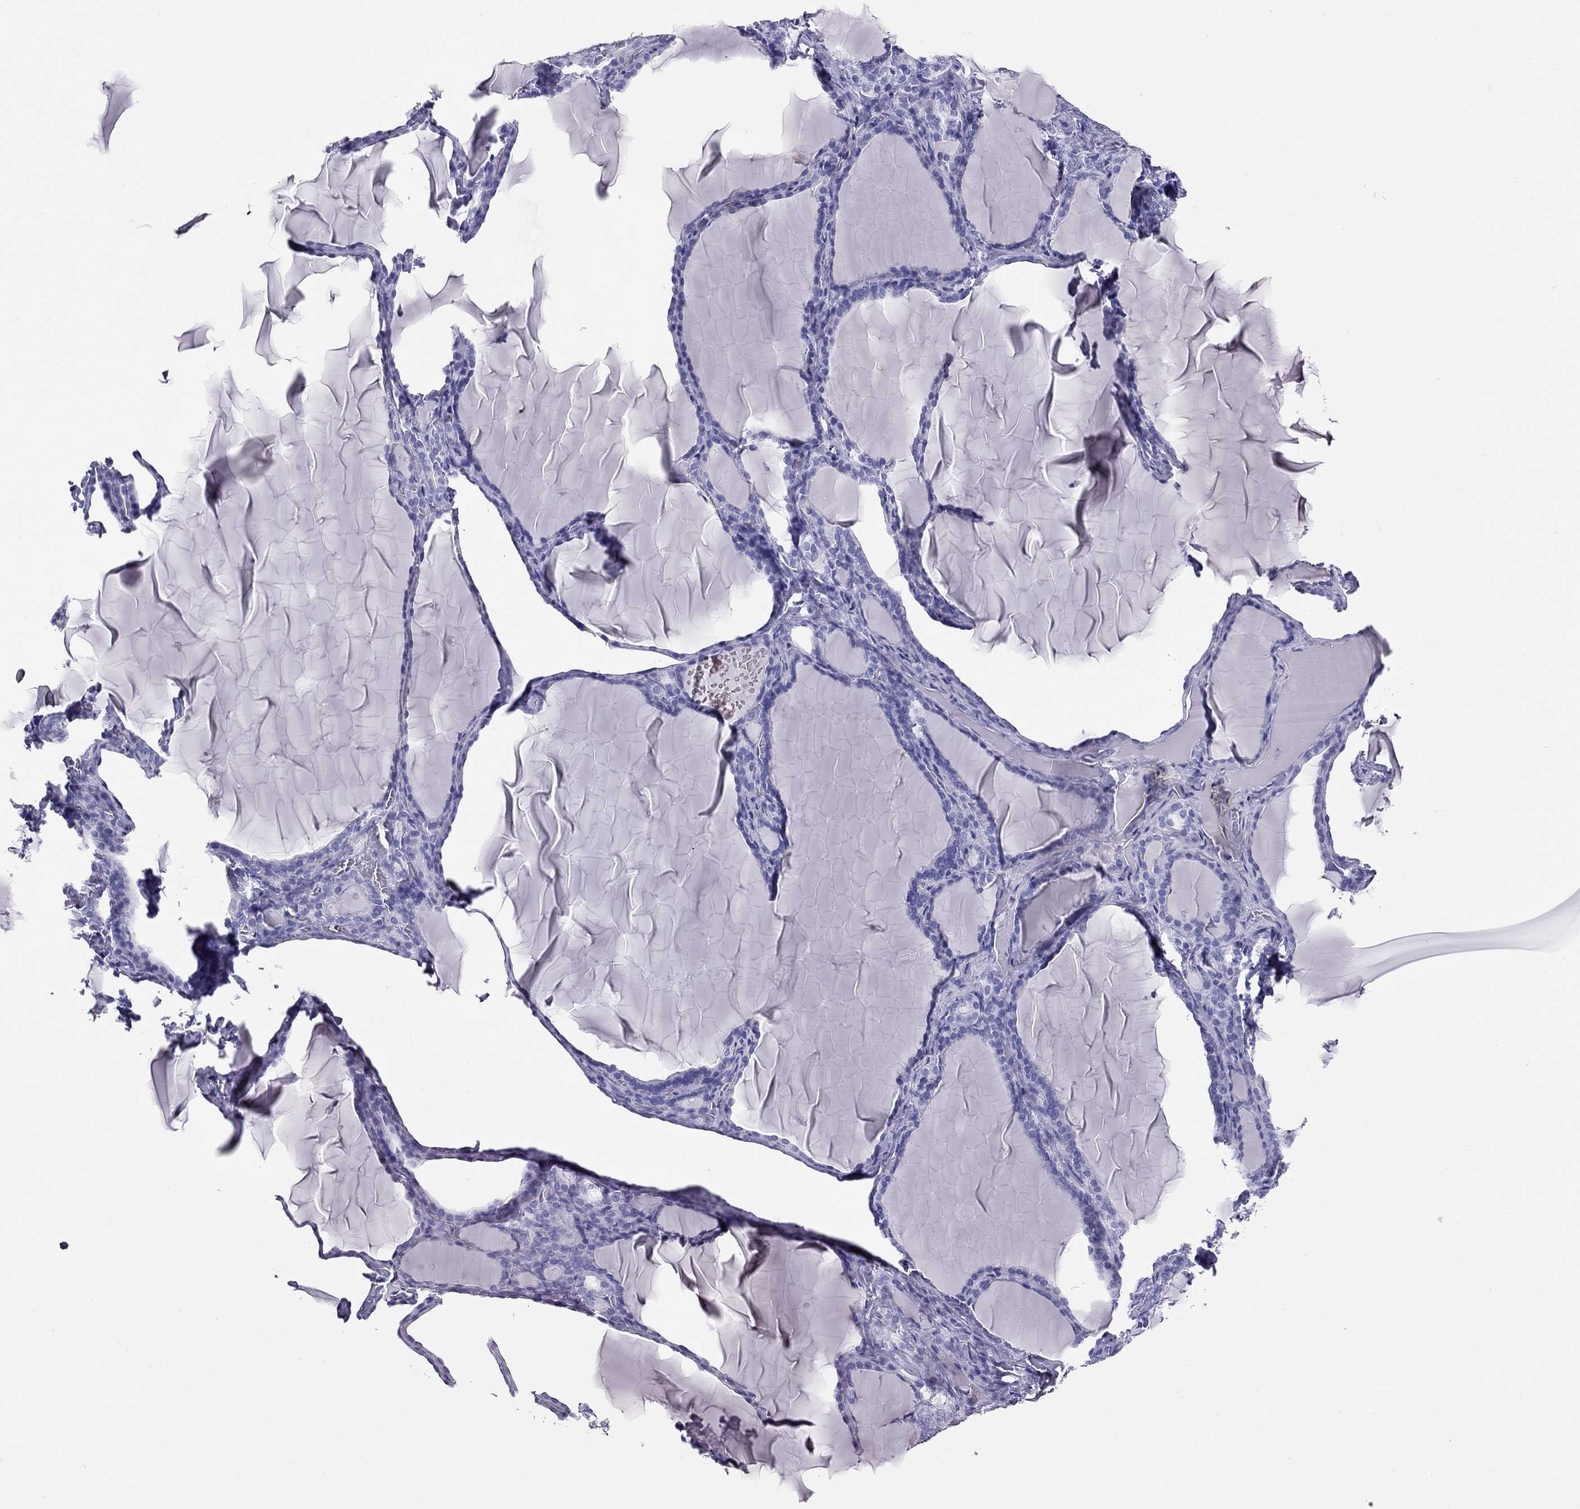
{"staining": {"intensity": "negative", "quantity": "none", "location": "none"}, "tissue": "thyroid gland", "cell_type": "Glandular cells", "image_type": "normal", "snomed": [{"axis": "morphology", "description": "Normal tissue, NOS"}, {"axis": "morphology", "description": "Hyperplasia, NOS"}, {"axis": "topography", "description": "Thyroid gland"}], "caption": "Benign thyroid gland was stained to show a protein in brown. There is no significant expression in glandular cells.", "gene": "PSMB11", "patient": {"sex": "female", "age": 27}}